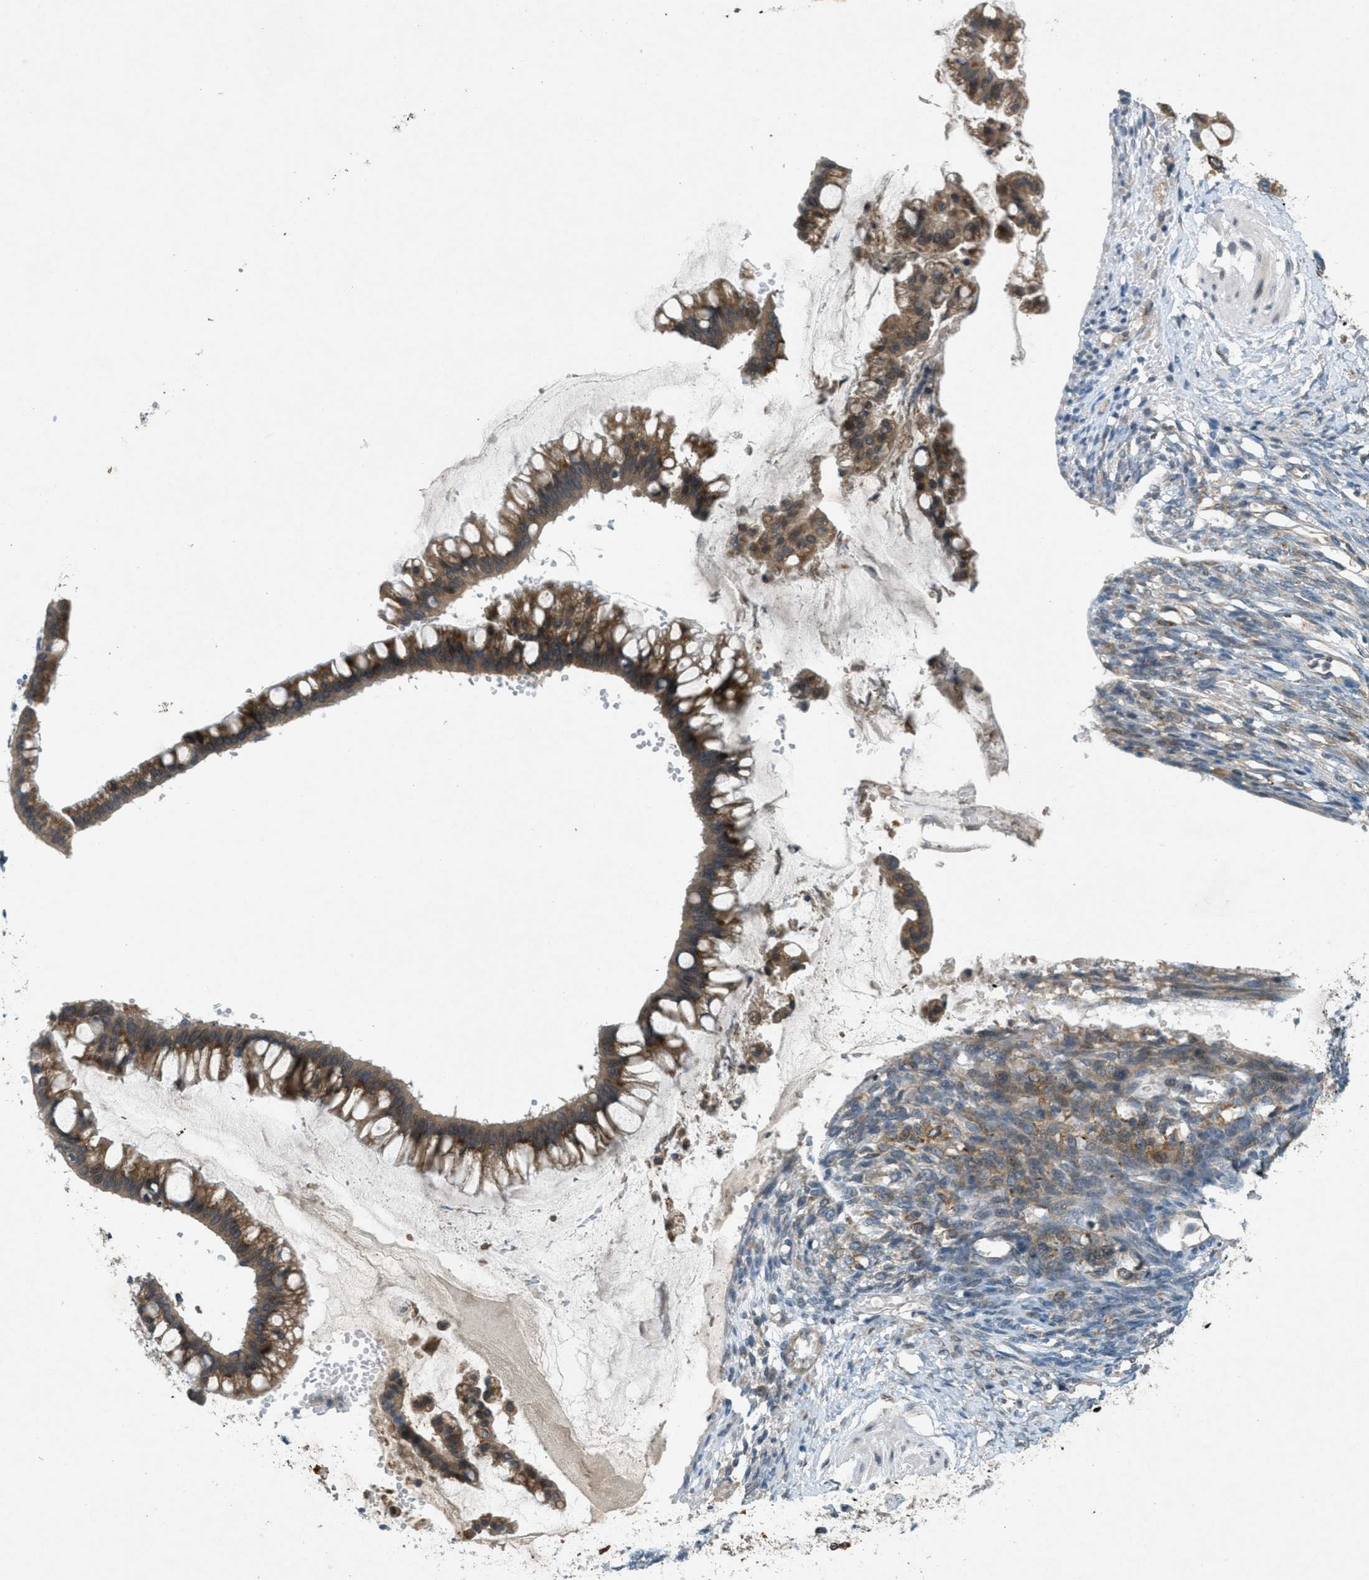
{"staining": {"intensity": "moderate", "quantity": ">75%", "location": "cytoplasmic/membranous"}, "tissue": "ovarian cancer", "cell_type": "Tumor cells", "image_type": "cancer", "snomed": [{"axis": "morphology", "description": "Cystadenocarcinoma, mucinous, NOS"}, {"axis": "topography", "description": "Ovary"}], "caption": "Mucinous cystadenocarcinoma (ovarian) tissue reveals moderate cytoplasmic/membranous expression in about >75% of tumor cells", "gene": "SIGMAR1", "patient": {"sex": "female", "age": 73}}